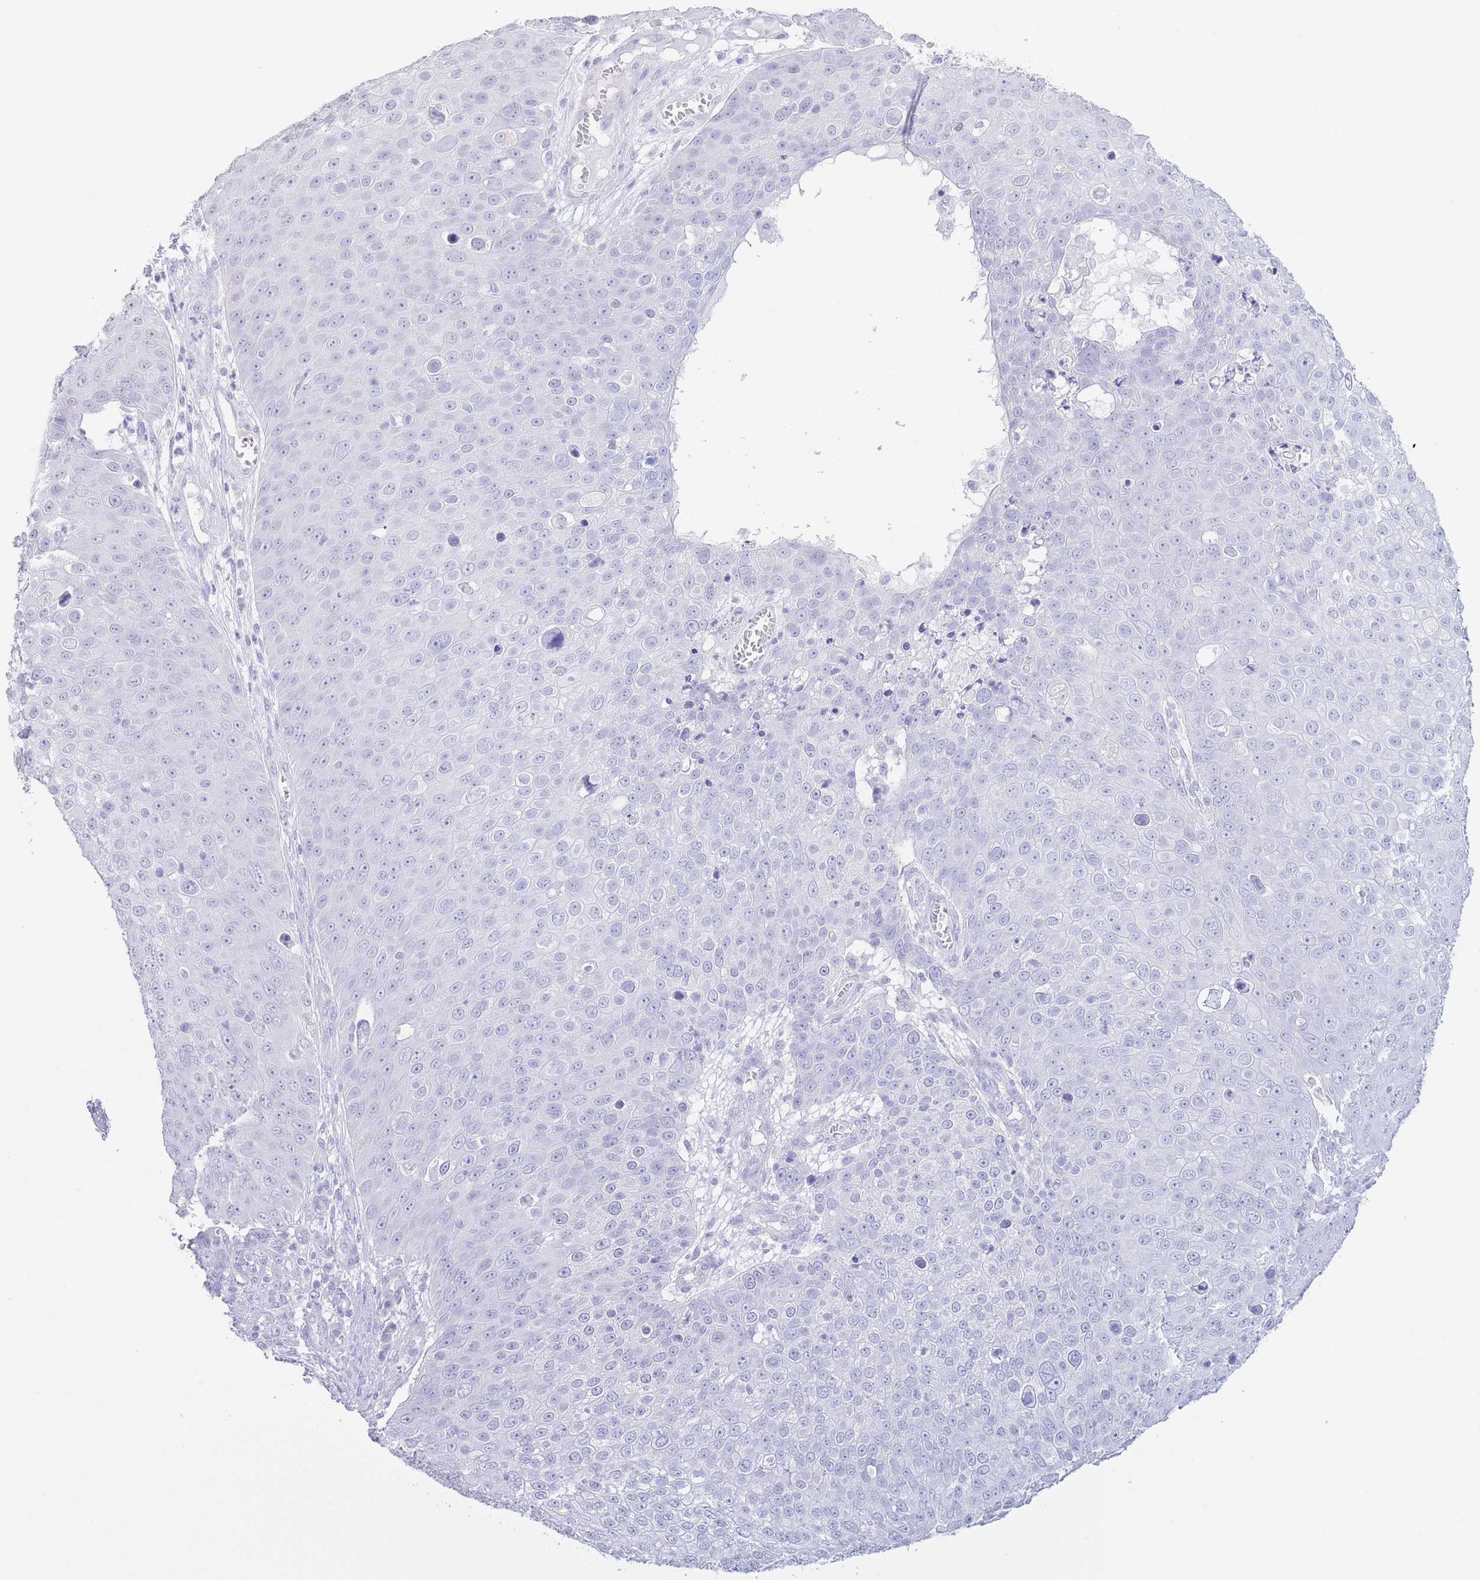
{"staining": {"intensity": "negative", "quantity": "none", "location": "none"}, "tissue": "skin cancer", "cell_type": "Tumor cells", "image_type": "cancer", "snomed": [{"axis": "morphology", "description": "Squamous cell carcinoma, NOS"}, {"axis": "topography", "description": "Skin"}], "caption": "Image shows no significant protein positivity in tumor cells of skin cancer (squamous cell carcinoma).", "gene": "PKLR", "patient": {"sex": "male", "age": 71}}